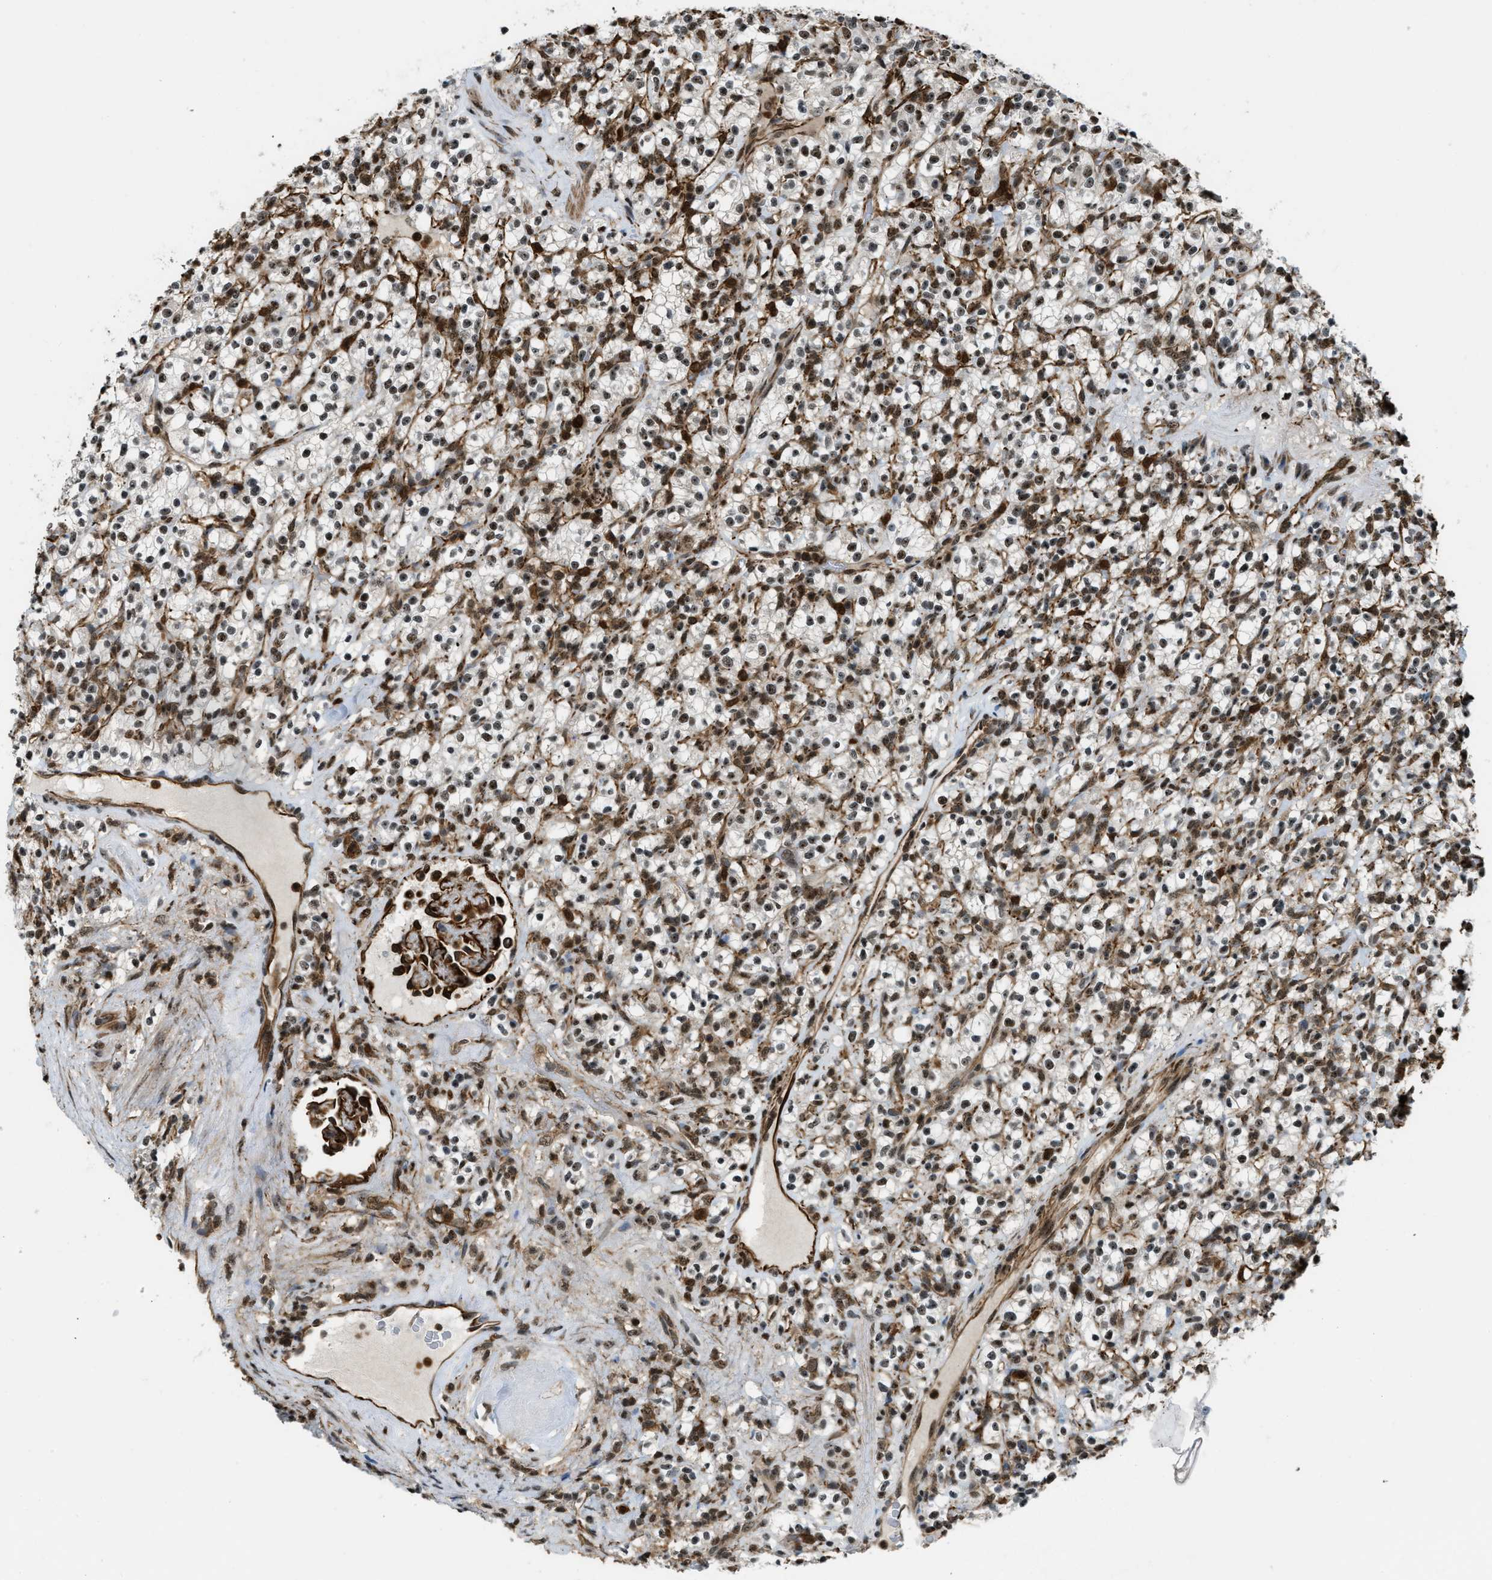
{"staining": {"intensity": "moderate", "quantity": ">75%", "location": "nuclear"}, "tissue": "renal cancer", "cell_type": "Tumor cells", "image_type": "cancer", "snomed": [{"axis": "morphology", "description": "Normal tissue, NOS"}, {"axis": "morphology", "description": "Adenocarcinoma, NOS"}, {"axis": "topography", "description": "Kidney"}], "caption": "Renal cancer stained for a protein (brown) shows moderate nuclear positive staining in about >75% of tumor cells.", "gene": "E2F1", "patient": {"sex": "female", "age": 72}}